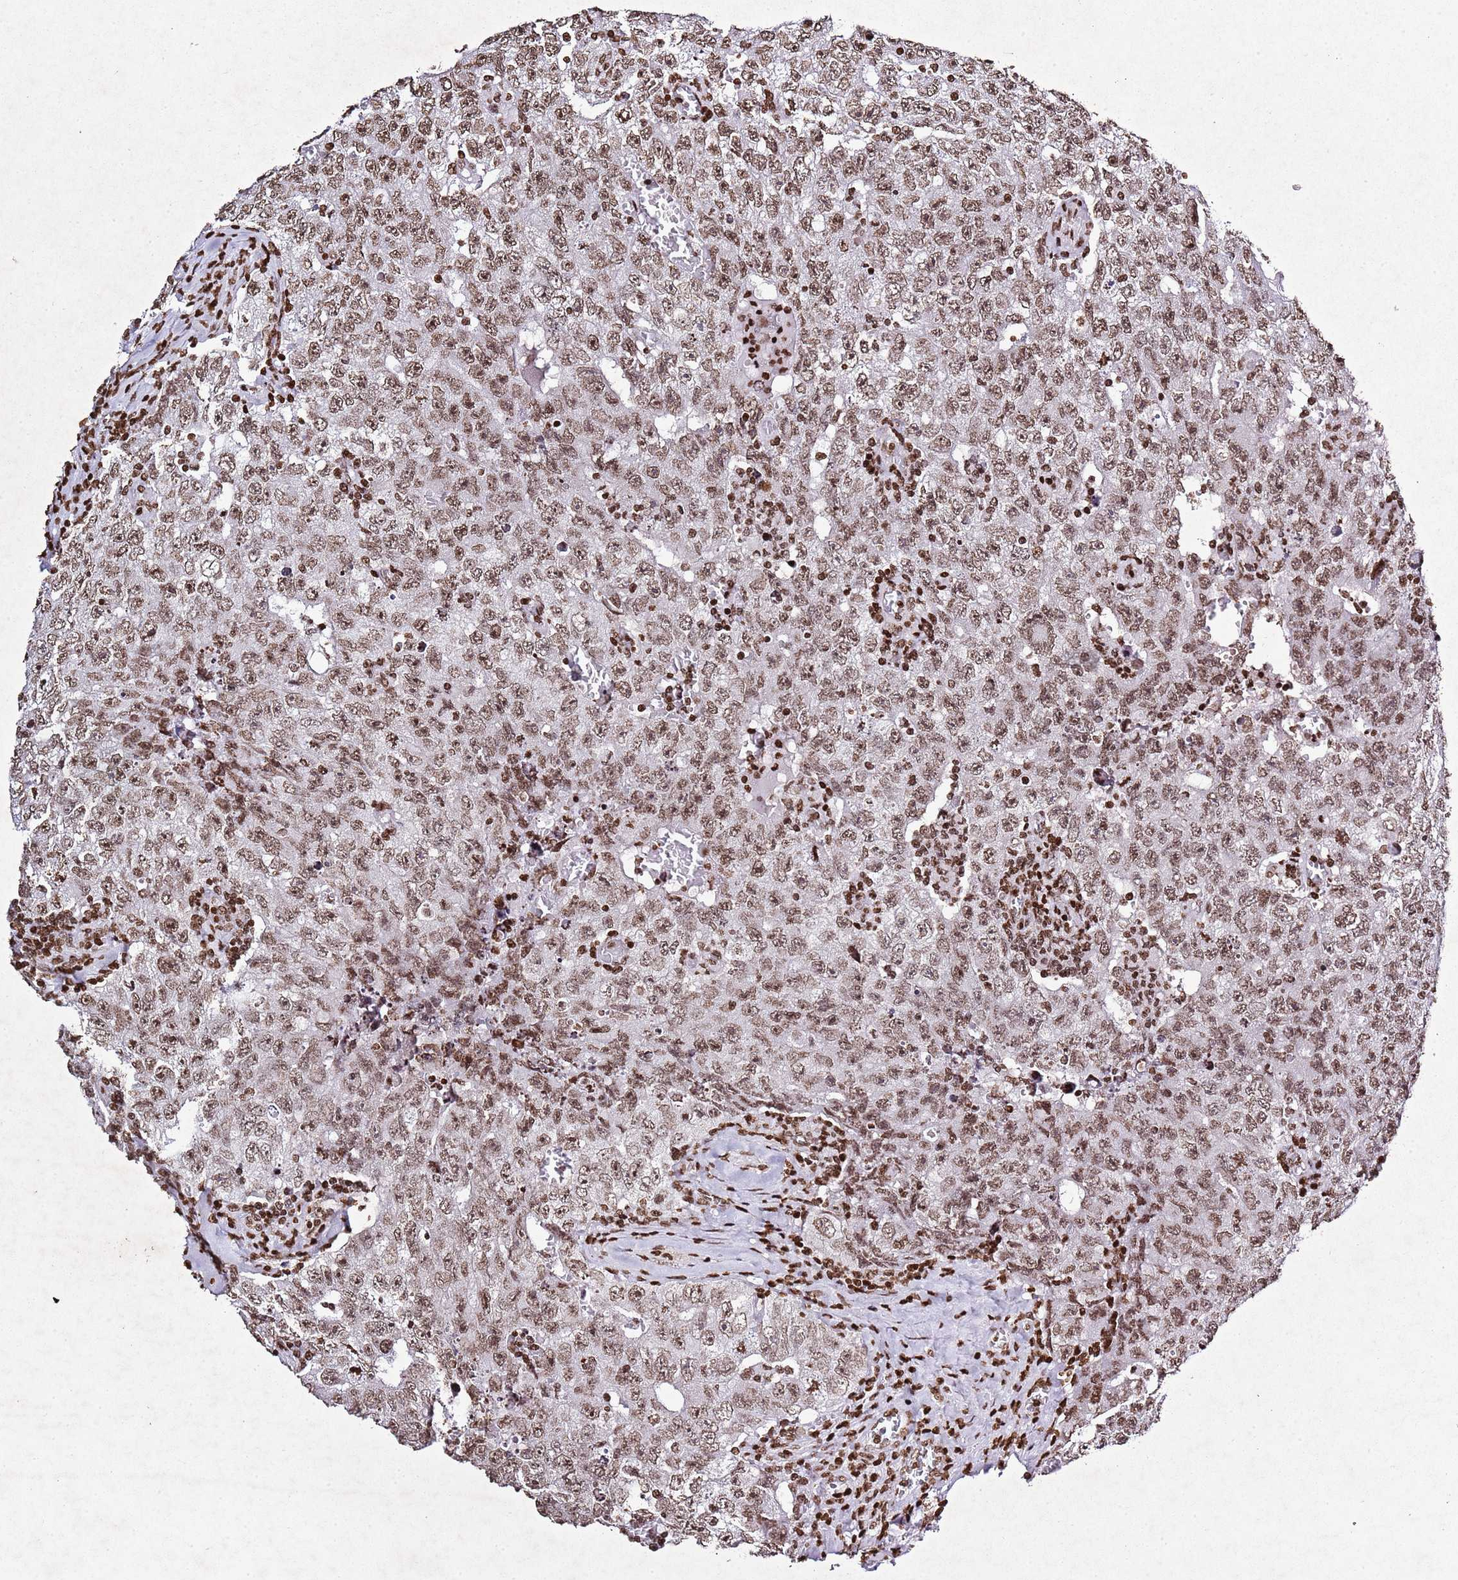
{"staining": {"intensity": "moderate", "quantity": ">75%", "location": "nuclear"}, "tissue": "testis cancer", "cell_type": "Tumor cells", "image_type": "cancer", "snomed": [{"axis": "morphology", "description": "Carcinoma, Embryonal, NOS"}, {"axis": "topography", "description": "Testis"}], "caption": "This micrograph reveals IHC staining of human testis cancer, with medium moderate nuclear staining in about >75% of tumor cells.", "gene": "BMAL1", "patient": {"sex": "male", "age": 17}}